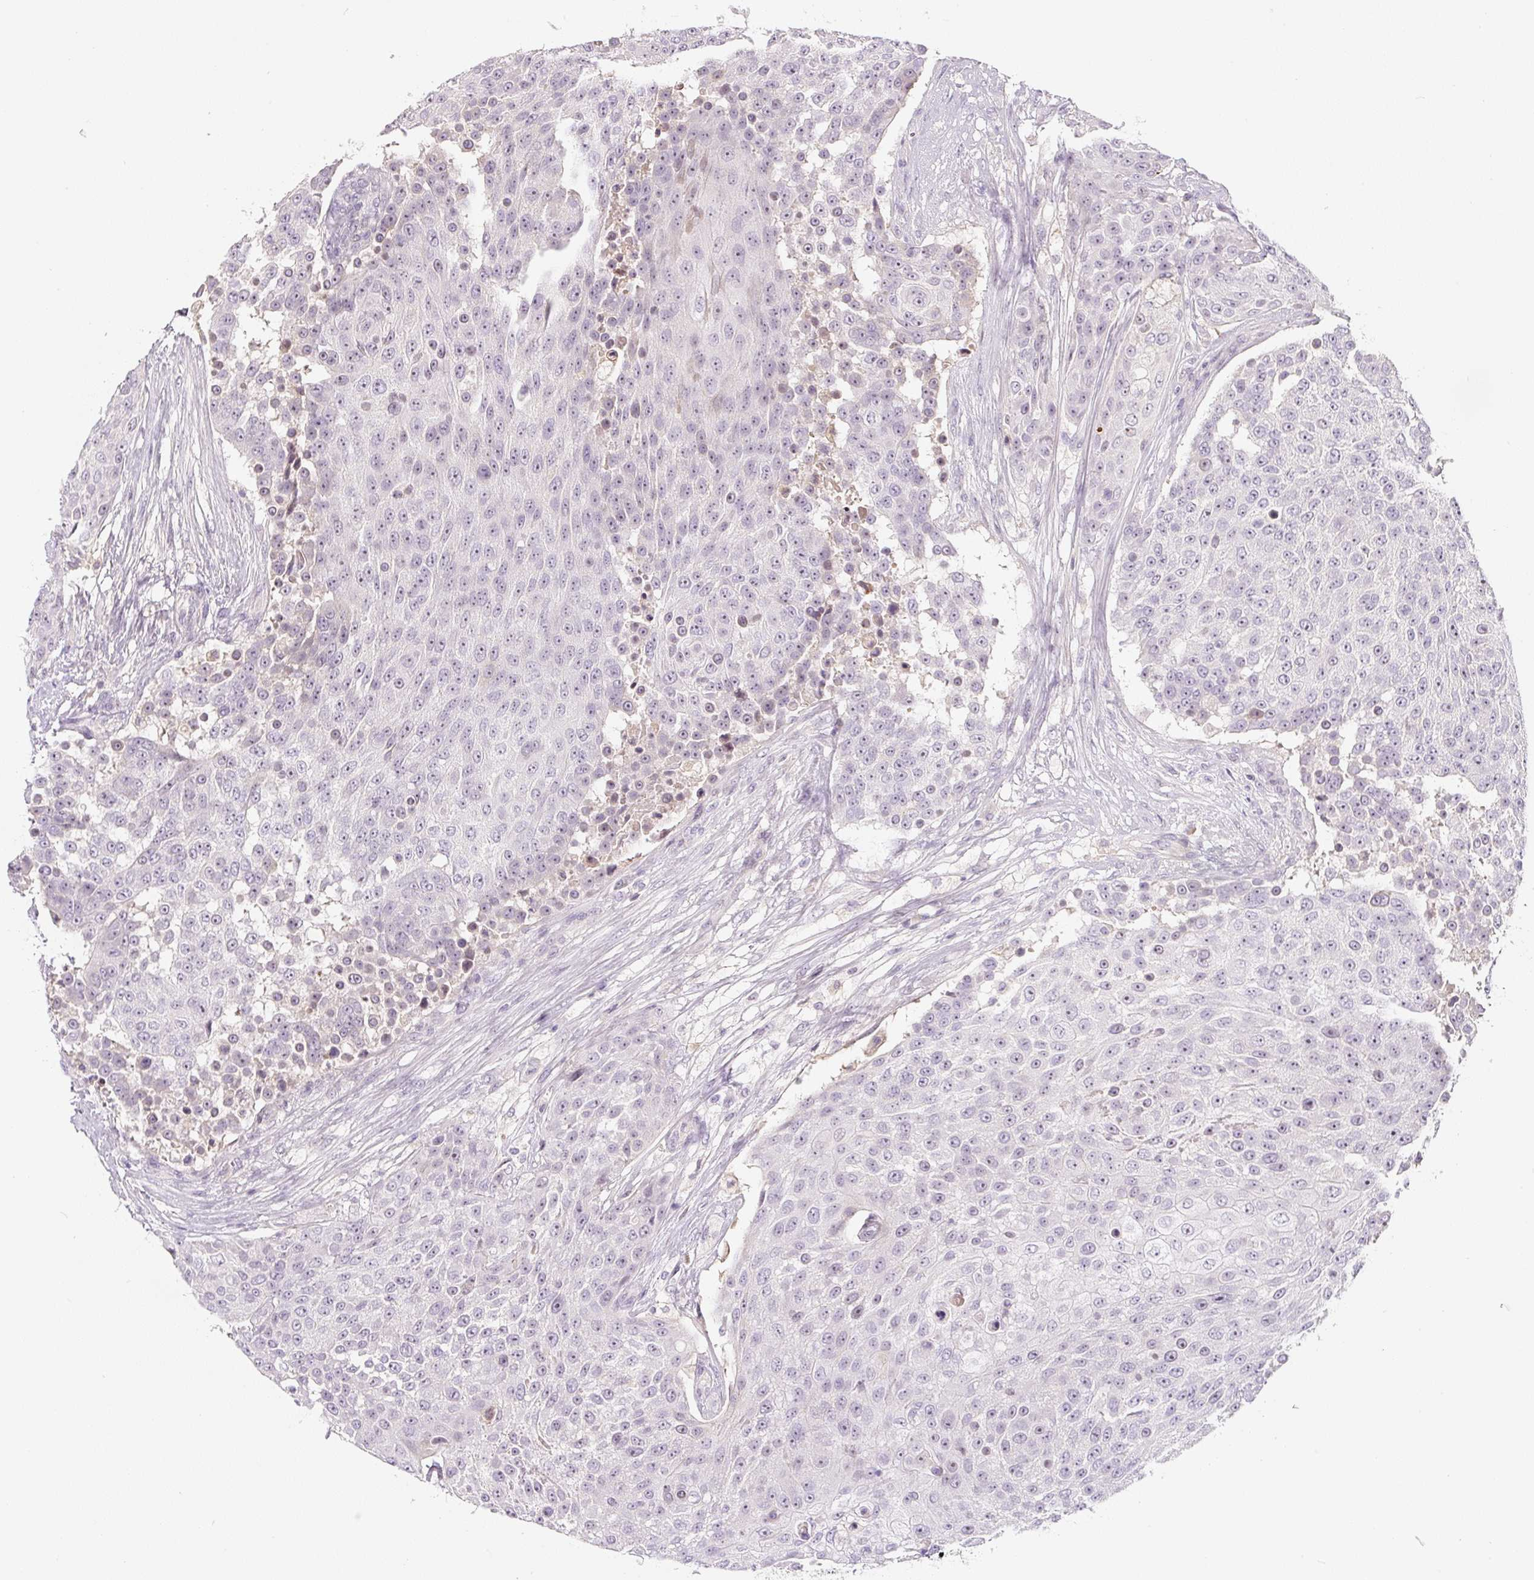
{"staining": {"intensity": "weak", "quantity": "<25%", "location": "nuclear"}, "tissue": "urothelial cancer", "cell_type": "Tumor cells", "image_type": "cancer", "snomed": [{"axis": "morphology", "description": "Urothelial carcinoma, High grade"}, {"axis": "topography", "description": "Urinary bladder"}], "caption": "The histopathology image reveals no significant positivity in tumor cells of urothelial cancer. (Brightfield microscopy of DAB immunohistochemistry at high magnification).", "gene": "PWWP3B", "patient": {"sex": "female", "age": 63}}